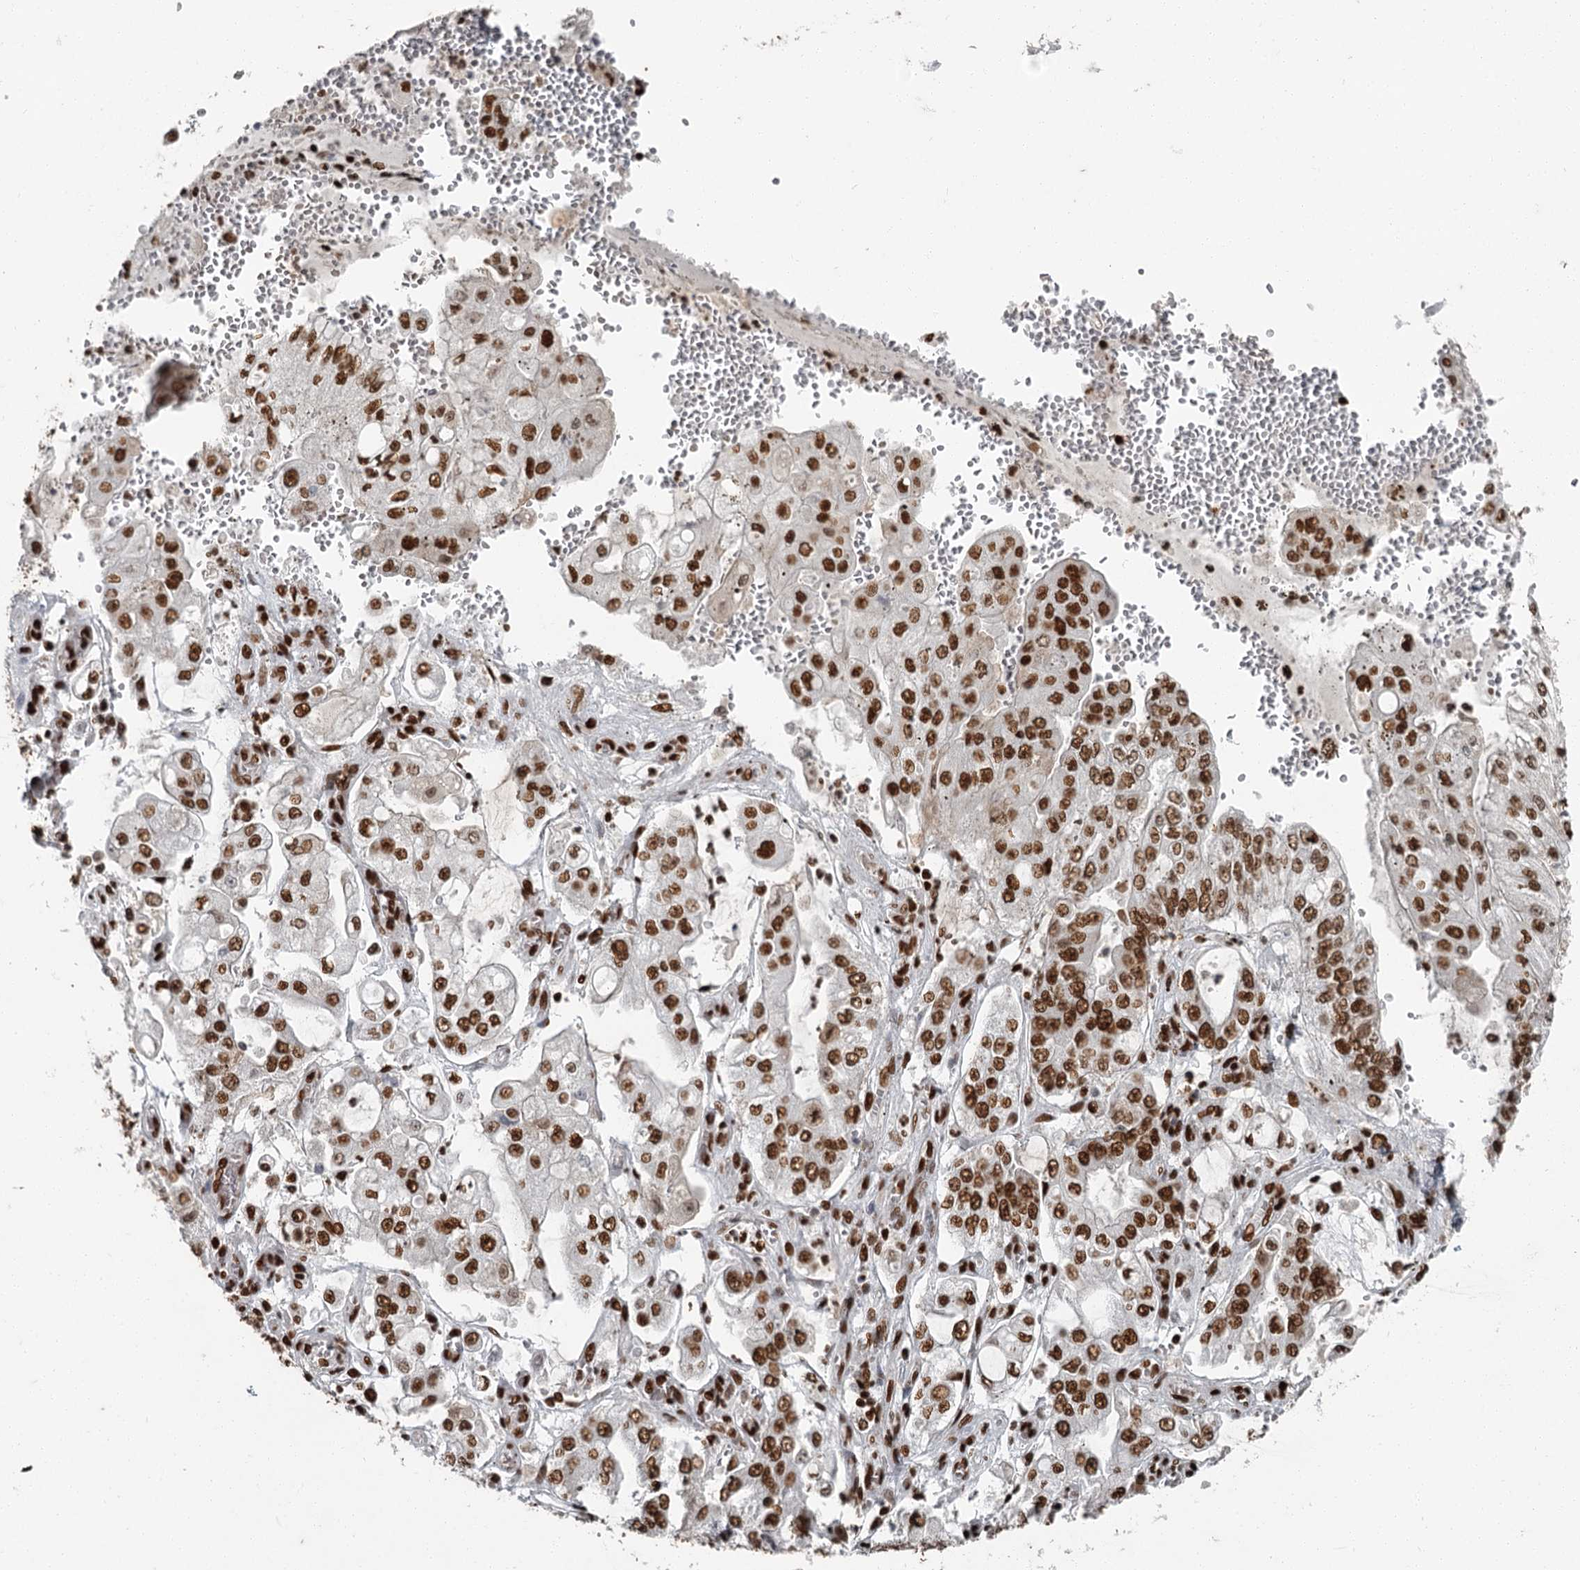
{"staining": {"intensity": "strong", "quantity": ">75%", "location": "nuclear"}, "tissue": "stomach cancer", "cell_type": "Tumor cells", "image_type": "cancer", "snomed": [{"axis": "morphology", "description": "Adenocarcinoma, NOS"}, {"axis": "topography", "description": "Stomach"}], "caption": "Stomach cancer stained with immunohistochemistry exhibits strong nuclear positivity in approximately >75% of tumor cells. Using DAB (brown) and hematoxylin (blue) stains, captured at high magnification using brightfield microscopy.", "gene": "RBBP7", "patient": {"sex": "male", "age": 76}}